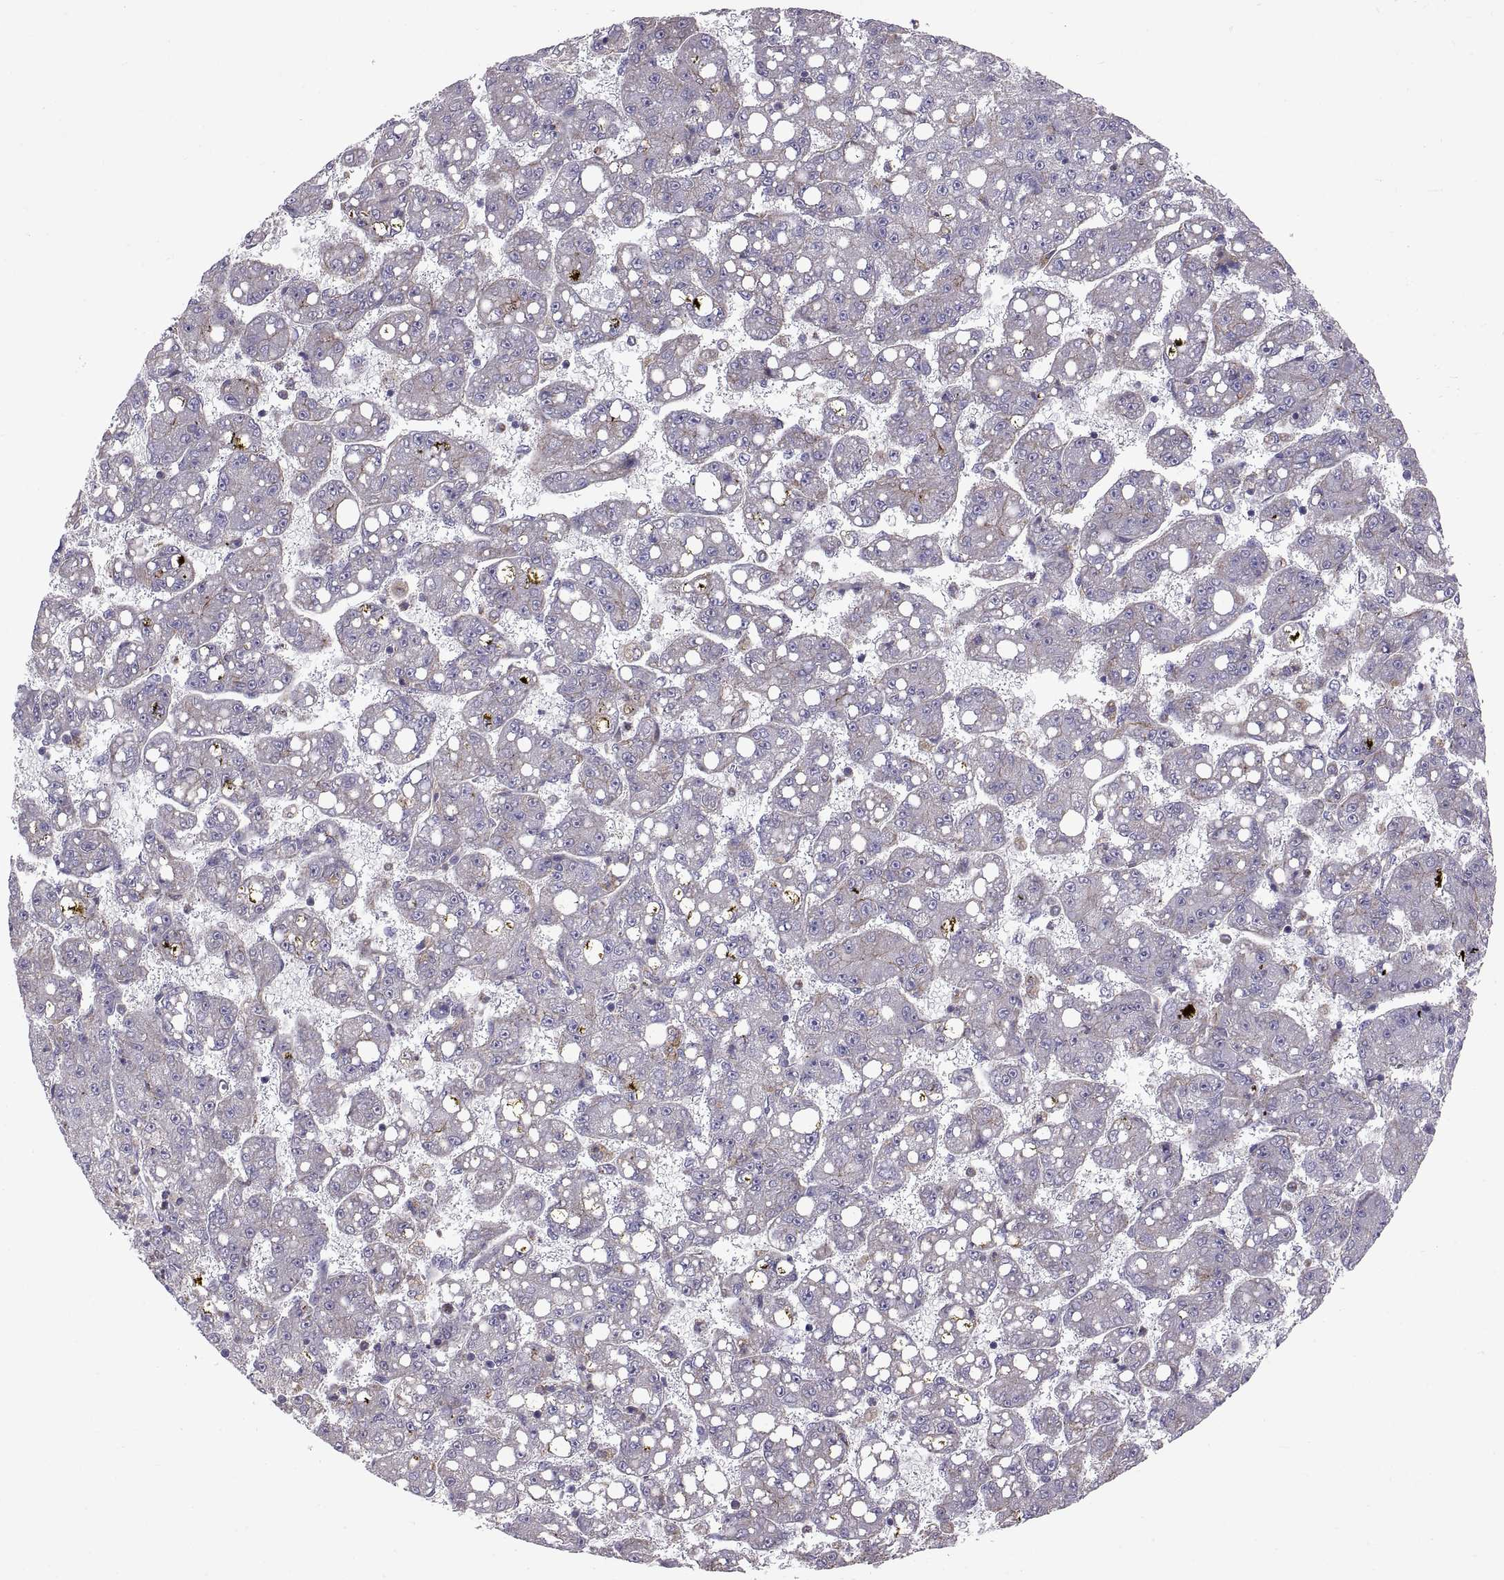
{"staining": {"intensity": "negative", "quantity": "none", "location": "none"}, "tissue": "liver cancer", "cell_type": "Tumor cells", "image_type": "cancer", "snomed": [{"axis": "morphology", "description": "Carcinoma, Hepatocellular, NOS"}, {"axis": "topography", "description": "Liver"}], "caption": "There is no significant positivity in tumor cells of hepatocellular carcinoma (liver).", "gene": "ARSL", "patient": {"sex": "female", "age": 65}}